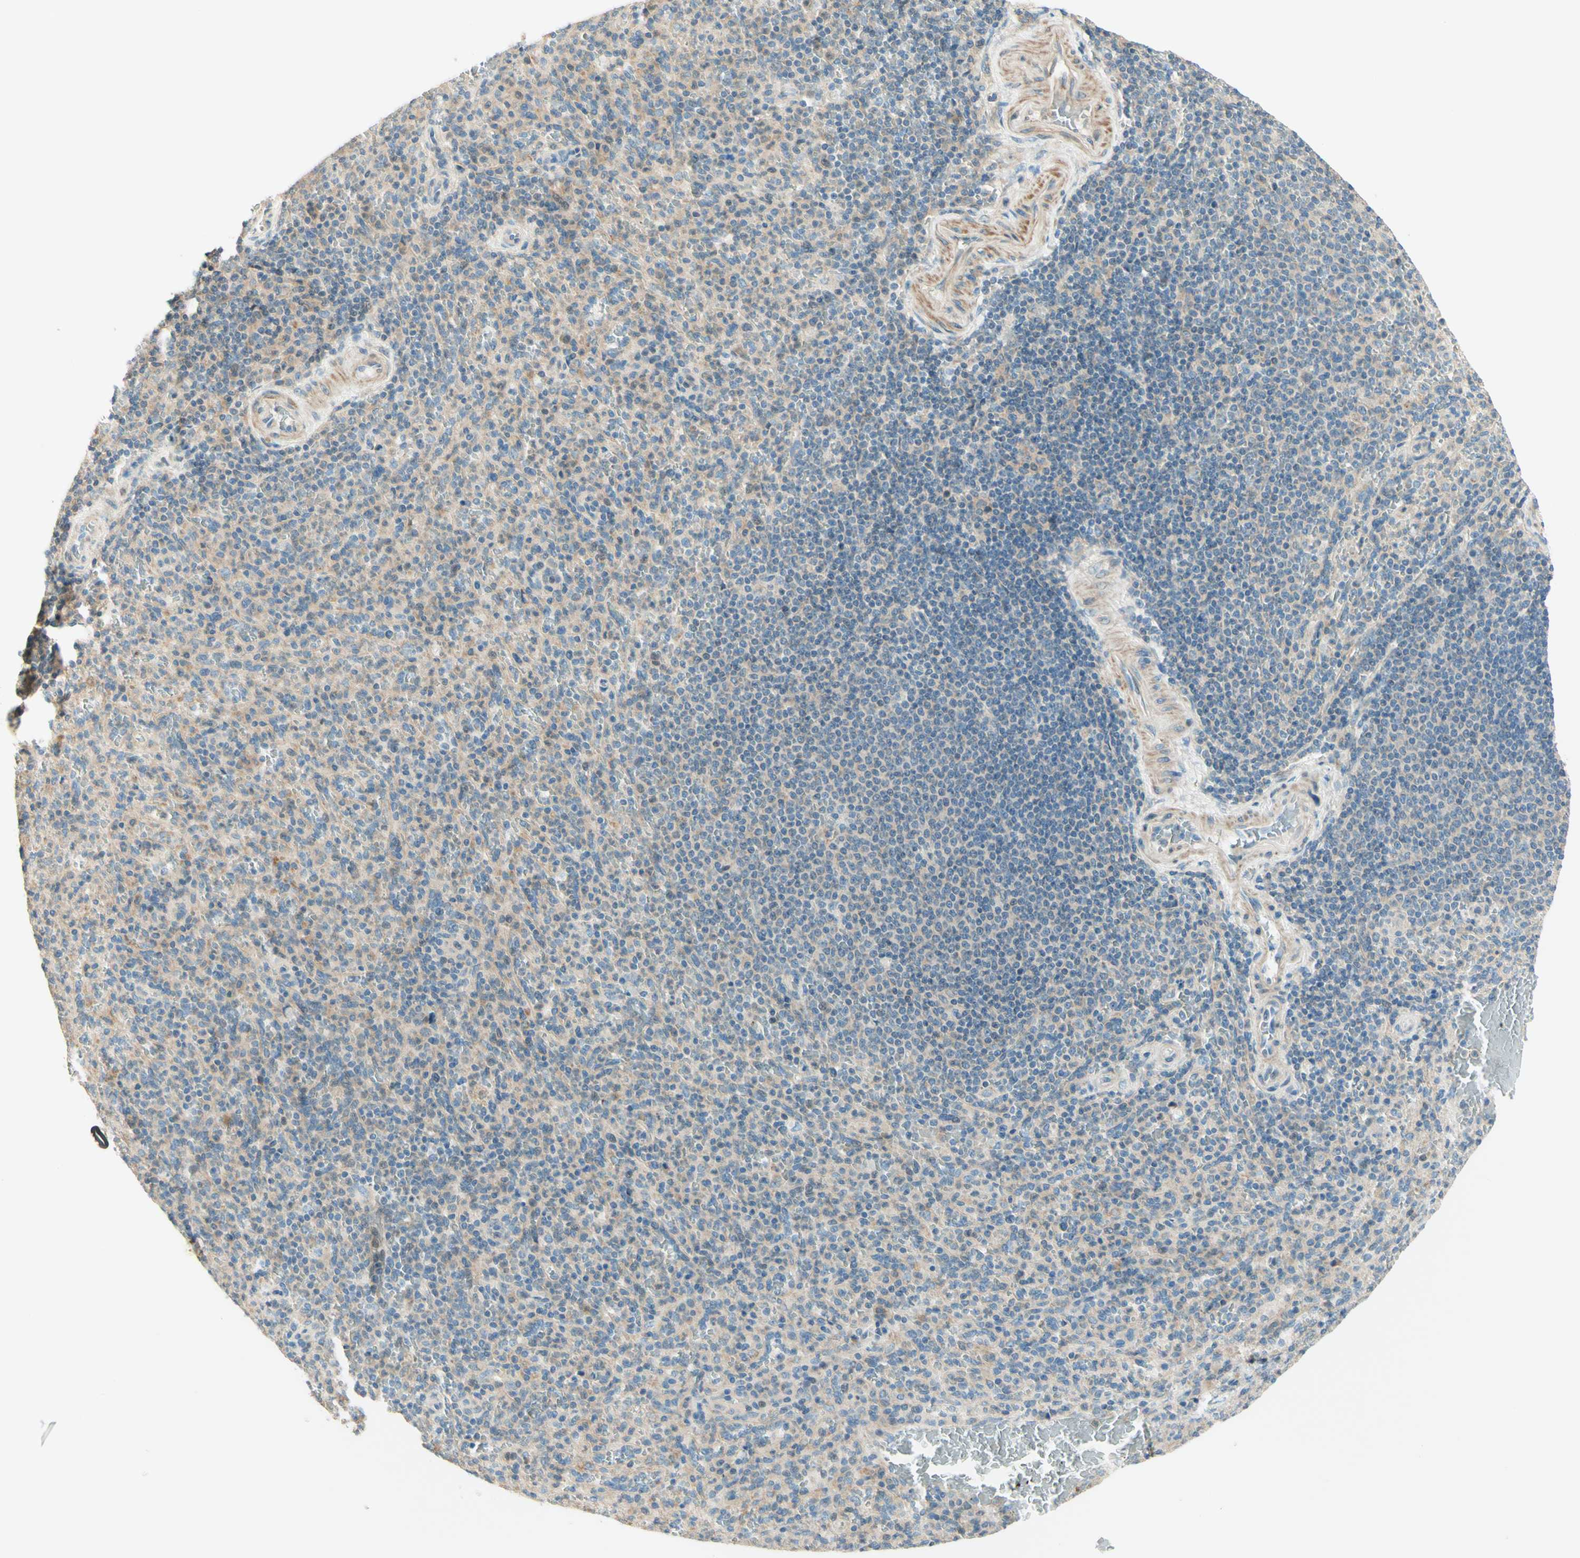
{"staining": {"intensity": "weak", "quantity": "<25%", "location": "cytoplasmic/membranous"}, "tissue": "spleen", "cell_type": "Cells in red pulp", "image_type": "normal", "snomed": [{"axis": "morphology", "description": "Normal tissue, NOS"}, {"axis": "topography", "description": "Spleen"}], "caption": "Immunohistochemical staining of normal human spleen exhibits no significant expression in cells in red pulp.", "gene": "PROM1", "patient": {"sex": "male", "age": 36}}